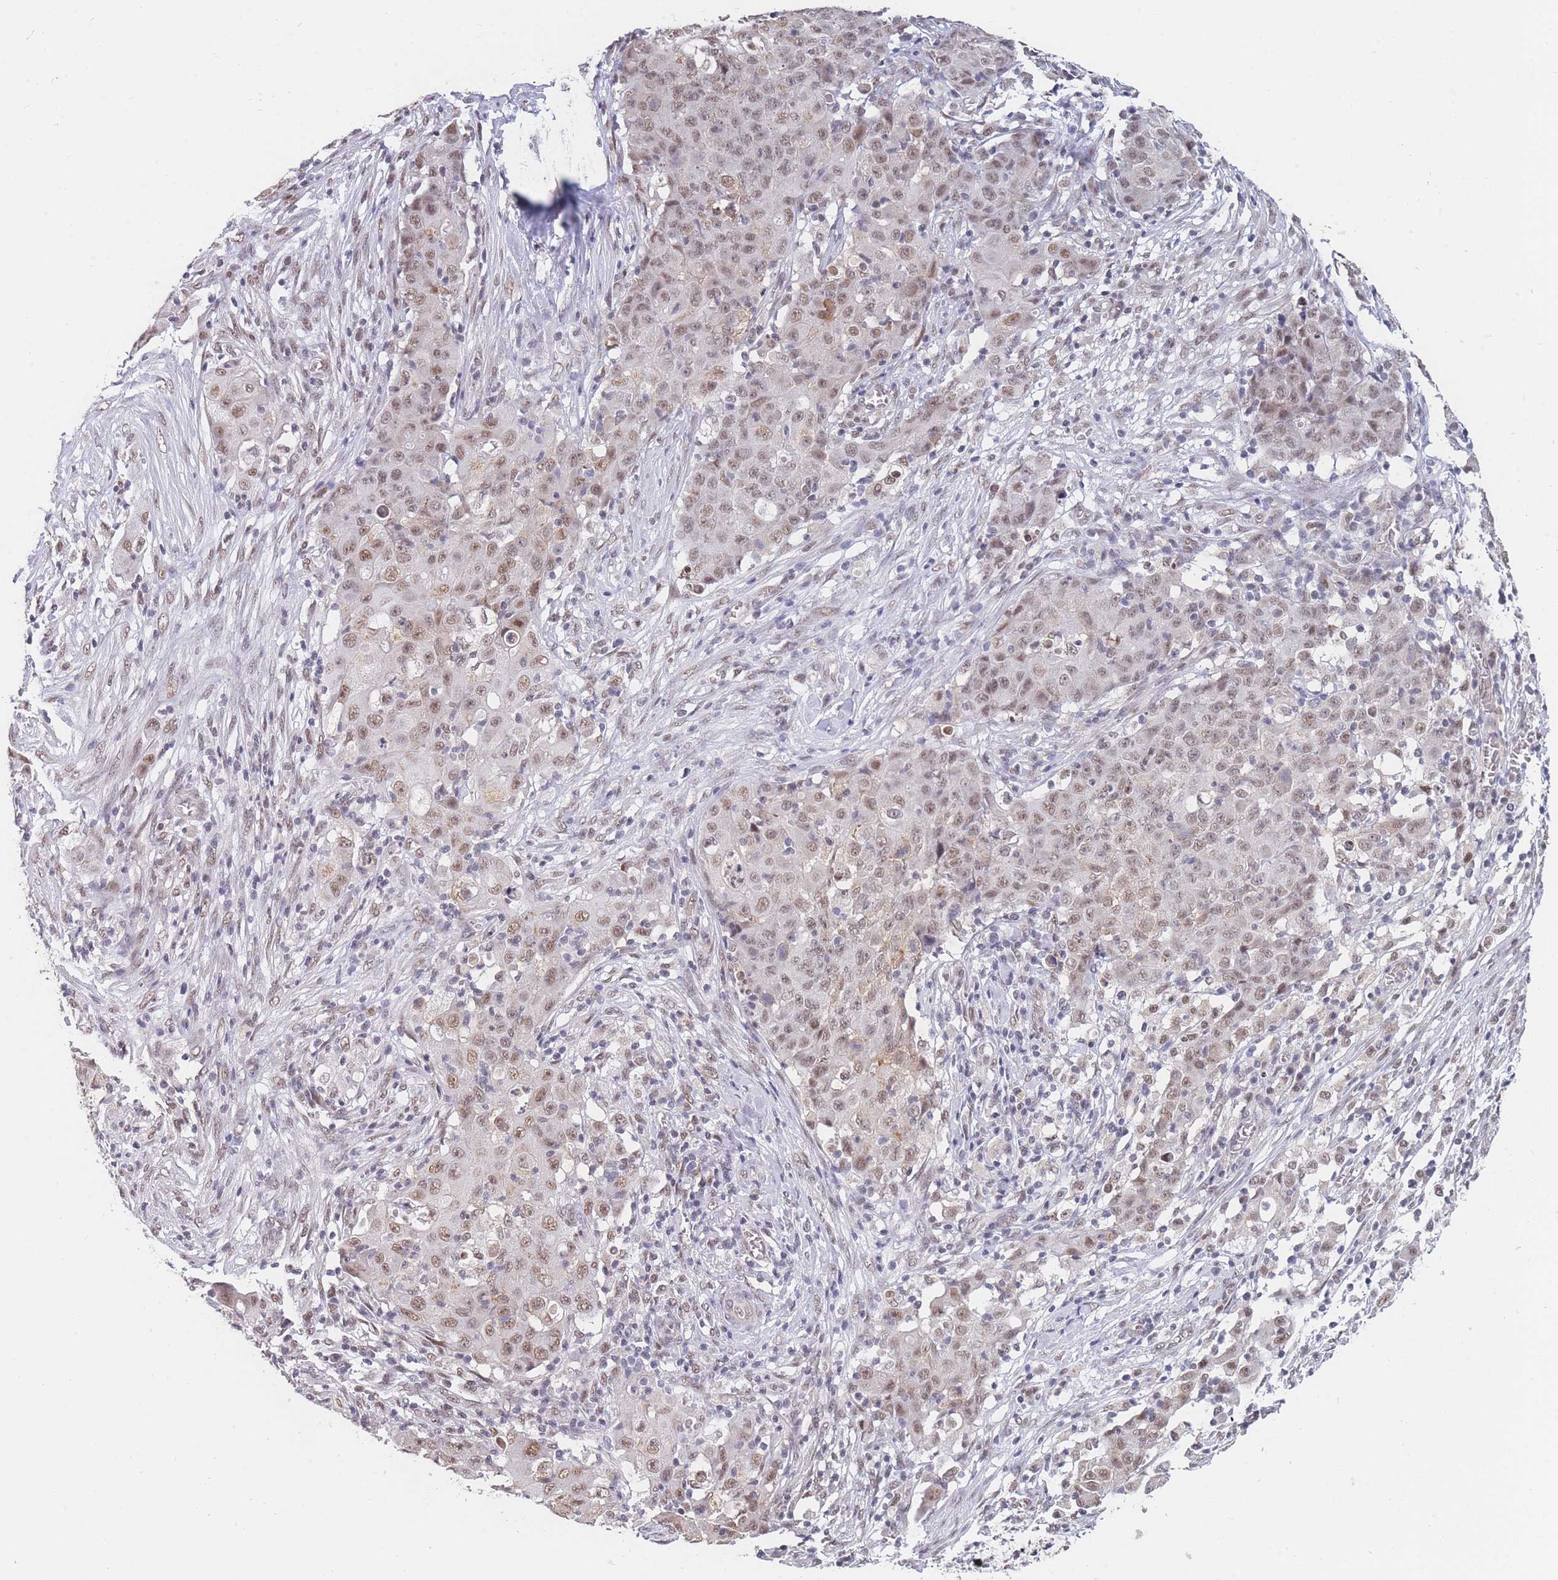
{"staining": {"intensity": "moderate", "quantity": ">75%", "location": "nuclear"}, "tissue": "ovarian cancer", "cell_type": "Tumor cells", "image_type": "cancer", "snomed": [{"axis": "morphology", "description": "Carcinoma, endometroid"}, {"axis": "topography", "description": "Ovary"}], "caption": "Tumor cells reveal moderate nuclear staining in approximately >75% of cells in ovarian cancer (endometroid carcinoma). (DAB (3,3'-diaminobenzidine) = brown stain, brightfield microscopy at high magnification).", "gene": "SNRPA1", "patient": {"sex": "female", "age": 42}}